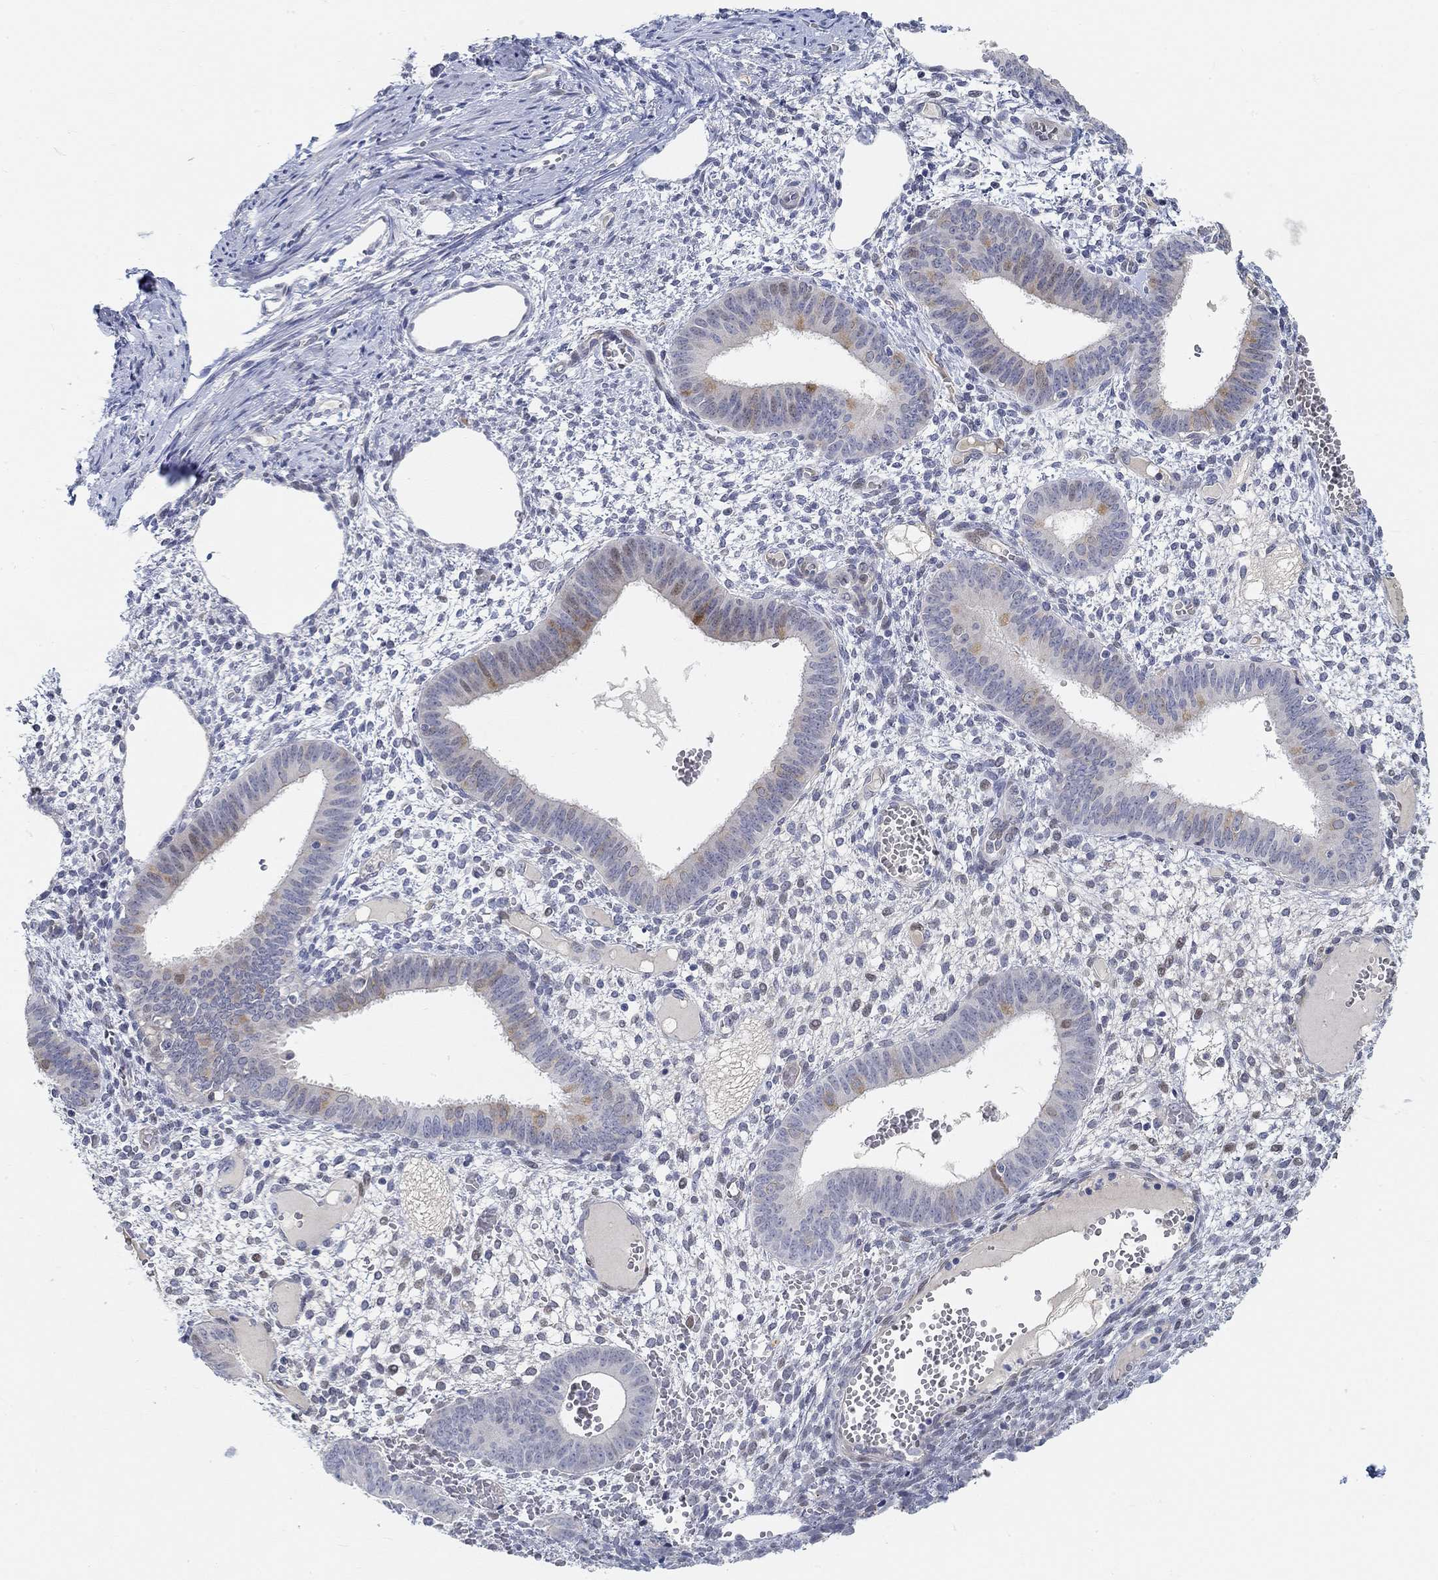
{"staining": {"intensity": "negative", "quantity": "none", "location": "none"}, "tissue": "endometrium", "cell_type": "Cells in endometrial stroma", "image_type": "normal", "snomed": [{"axis": "morphology", "description": "Normal tissue, NOS"}, {"axis": "topography", "description": "Endometrium"}], "caption": "An immunohistochemistry (IHC) micrograph of normal endometrium is shown. There is no staining in cells in endometrial stroma of endometrium.", "gene": "SNTG2", "patient": {"sex": "female", "age": 42}}